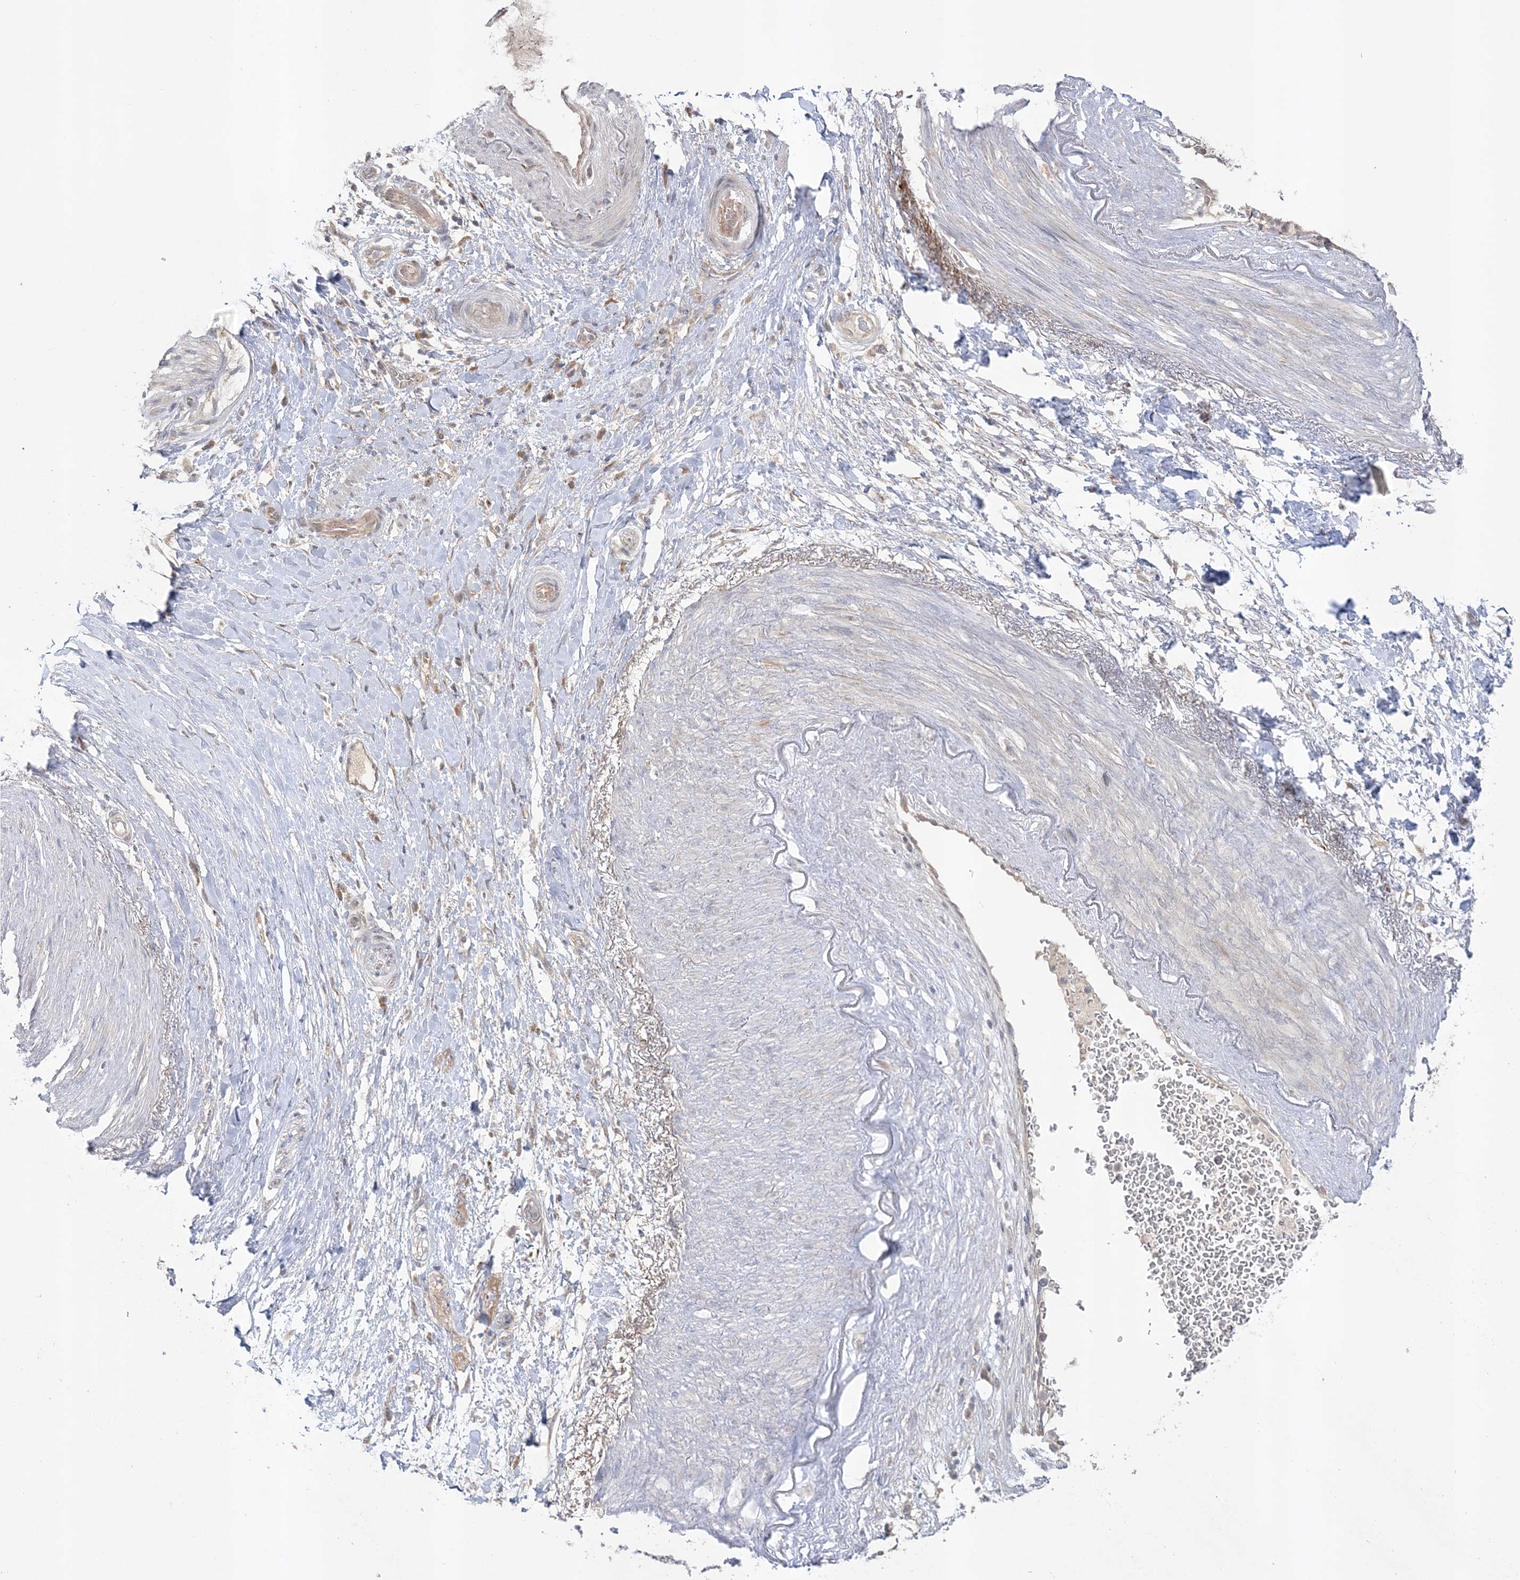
{"staining": {"intensity": "weak", "quantity": ">75%", "location": "cytoplasmic/membranous"}, "tissue": "pancreatic cancer", "cell_type": "Tumor cells", "image_type": "cancer", "snomed": [{"axis": "morphology", "description": "Adenocarcinoma, NOS"}, {"axis": "topography", "description": "Pancreas"}], "caption": "Protein expression by IHC exhibits weak cytoplasmic/membranous expression in approximately >75% of tumor cells in pancreatic cancer (adenocarcinoma).", "gene": "MMADHC", "patient": {"sex": "female", "age": 73}}